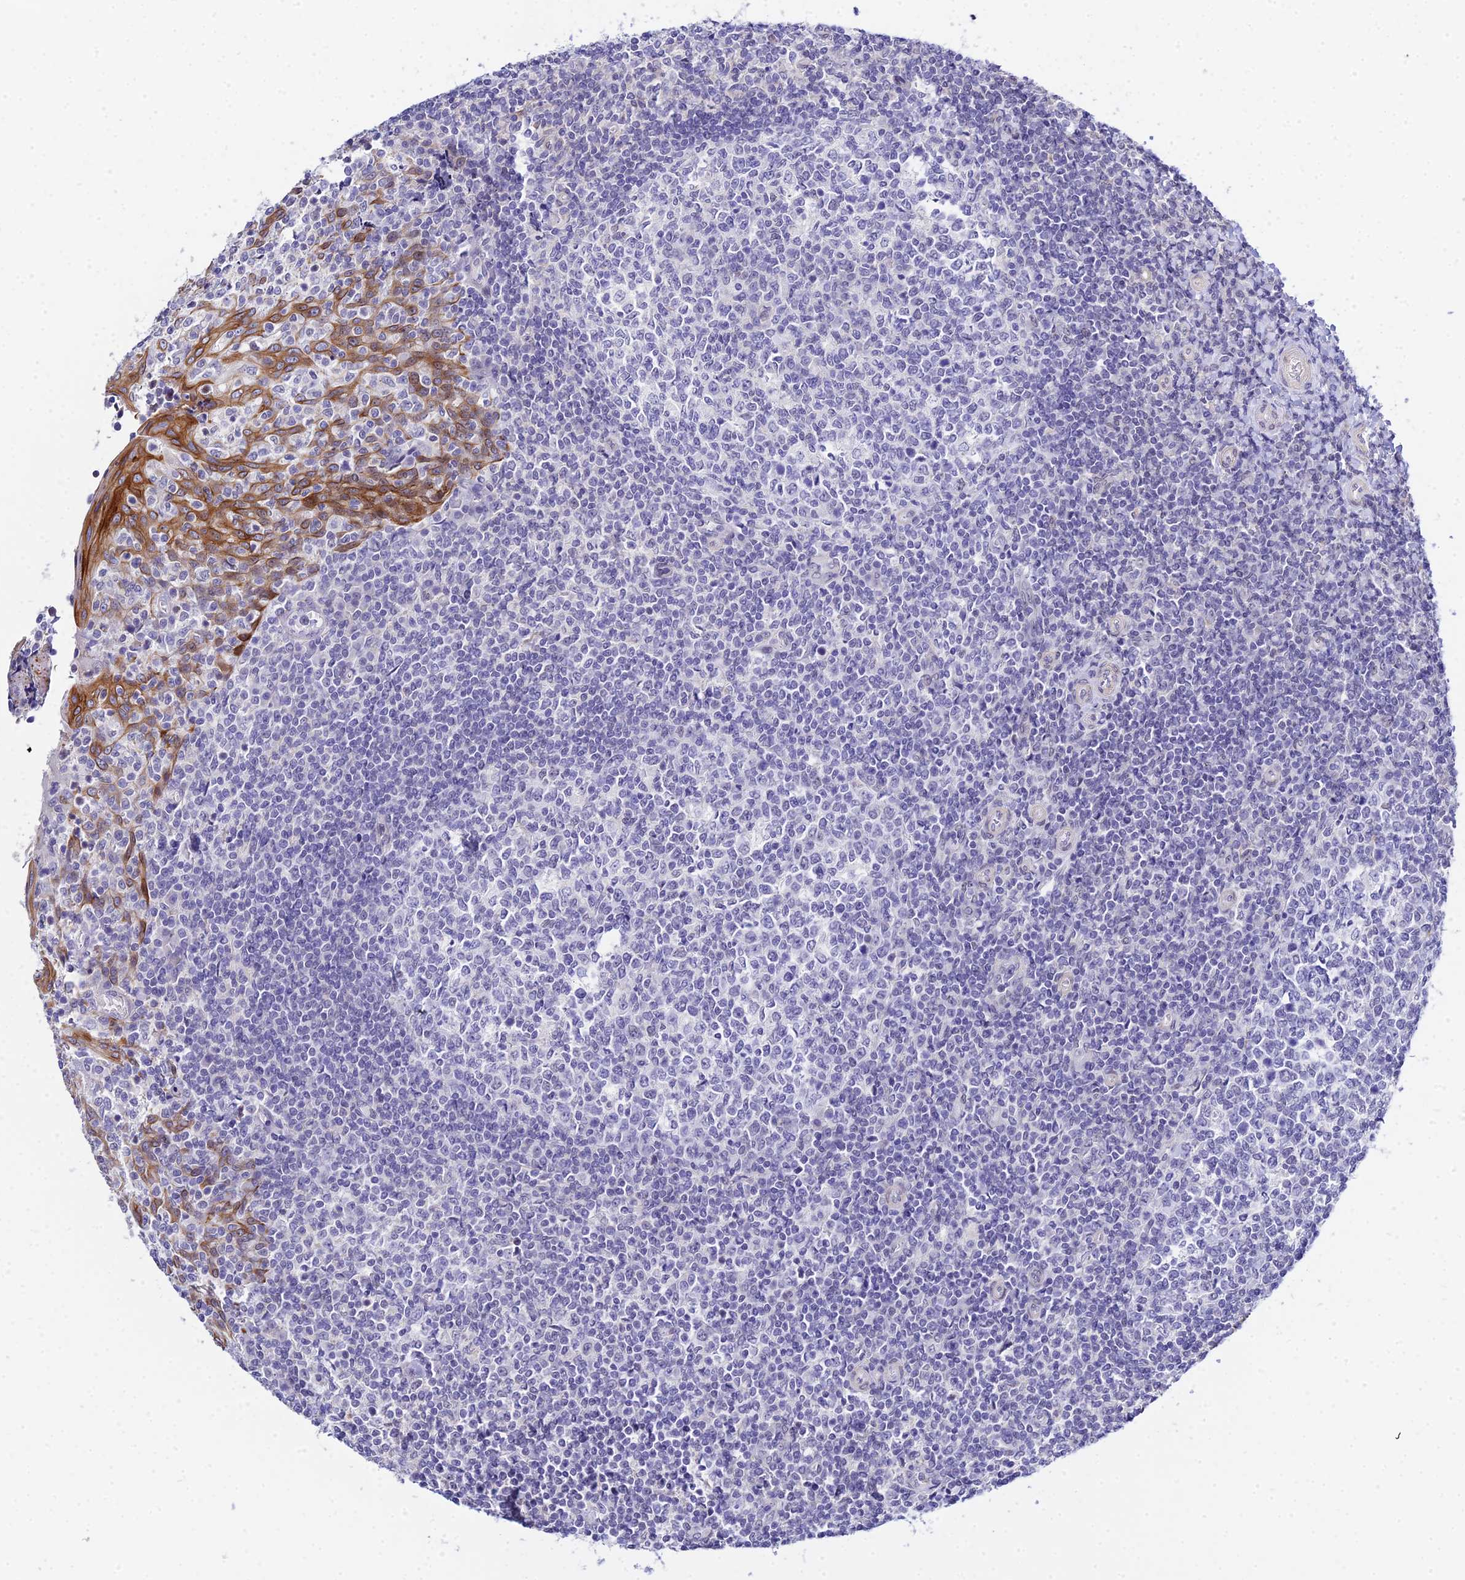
{"staining": {"intensity": "negative", "quantity": "none", "location": "none"}, "tissue": "tonsil", "cell_type": "Germinal center cells", "image_type": "normal", "snomed": [{"axis": "morphology", "description": "Normal tissue, NOS"}, {"axis": "topography", "description": "Tonsil"}], "caption": "A high-resolution image shows immunohistochemistry (IHC) staining of normal tonsil, which exhibits no significant staining in germinal center cells.", "gene": "ZNF628", "patient": {"sex": "female", "age": 19}}